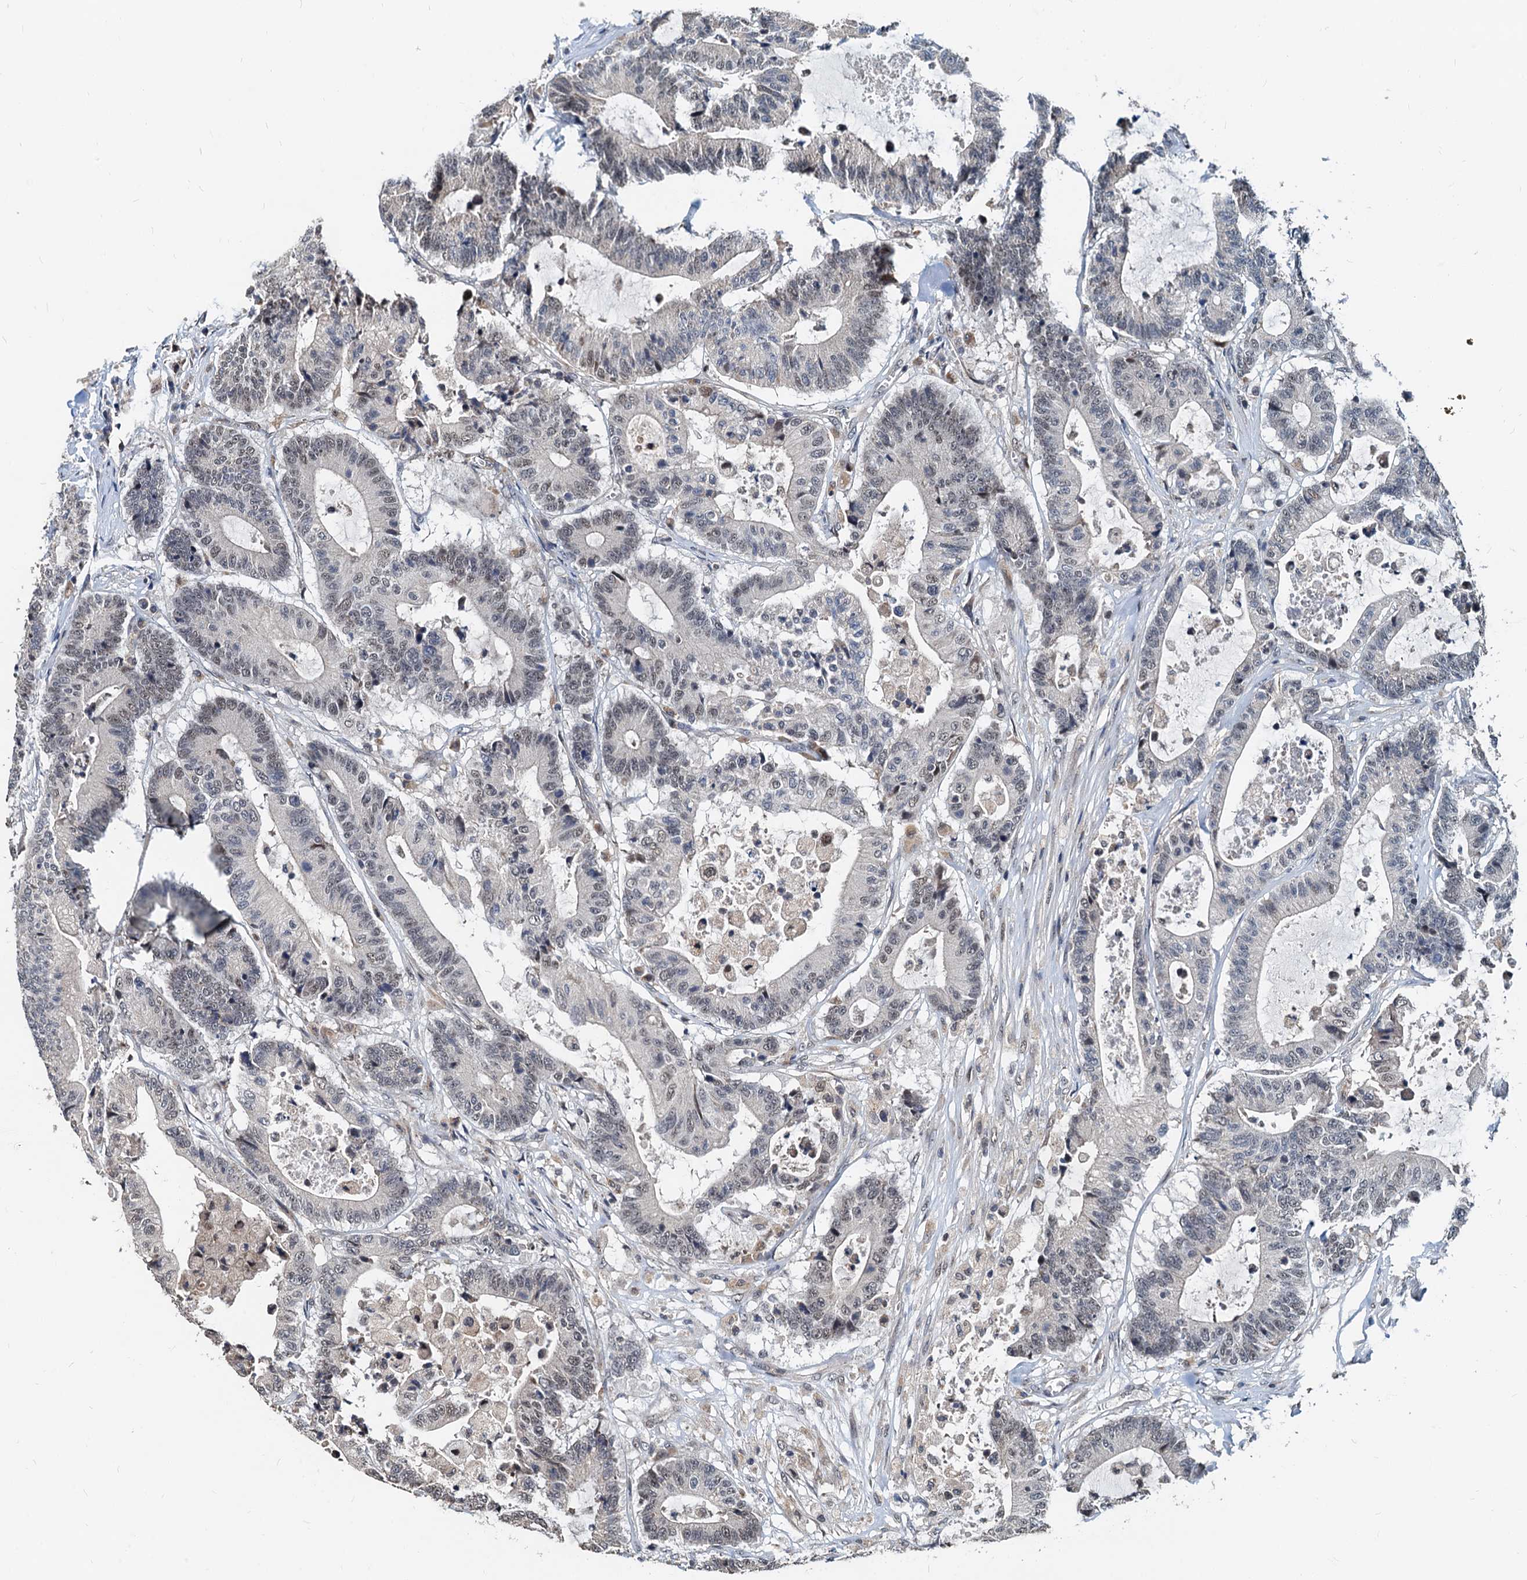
{"staining": {"intensity": "weak", "quantity": "<25%", "location": "nuclear"}, "tissue": "colorectal cancer", "cell_type": "Tumor cells", "image_type": "cancer", "snomed": [{"axis": "morphology", "description": "Adenocarcinoma, NOS"}, {"axis": "topography", "description": "Colon"}], "caption": "Tumor cells show no significant protein positivity in colorectal adenocarcinoma. (DAB IHC visualized using brightfield microscopy, high magnification).", "gene": "MCMBP", "patient": {"sex": "female", "age": 84}}